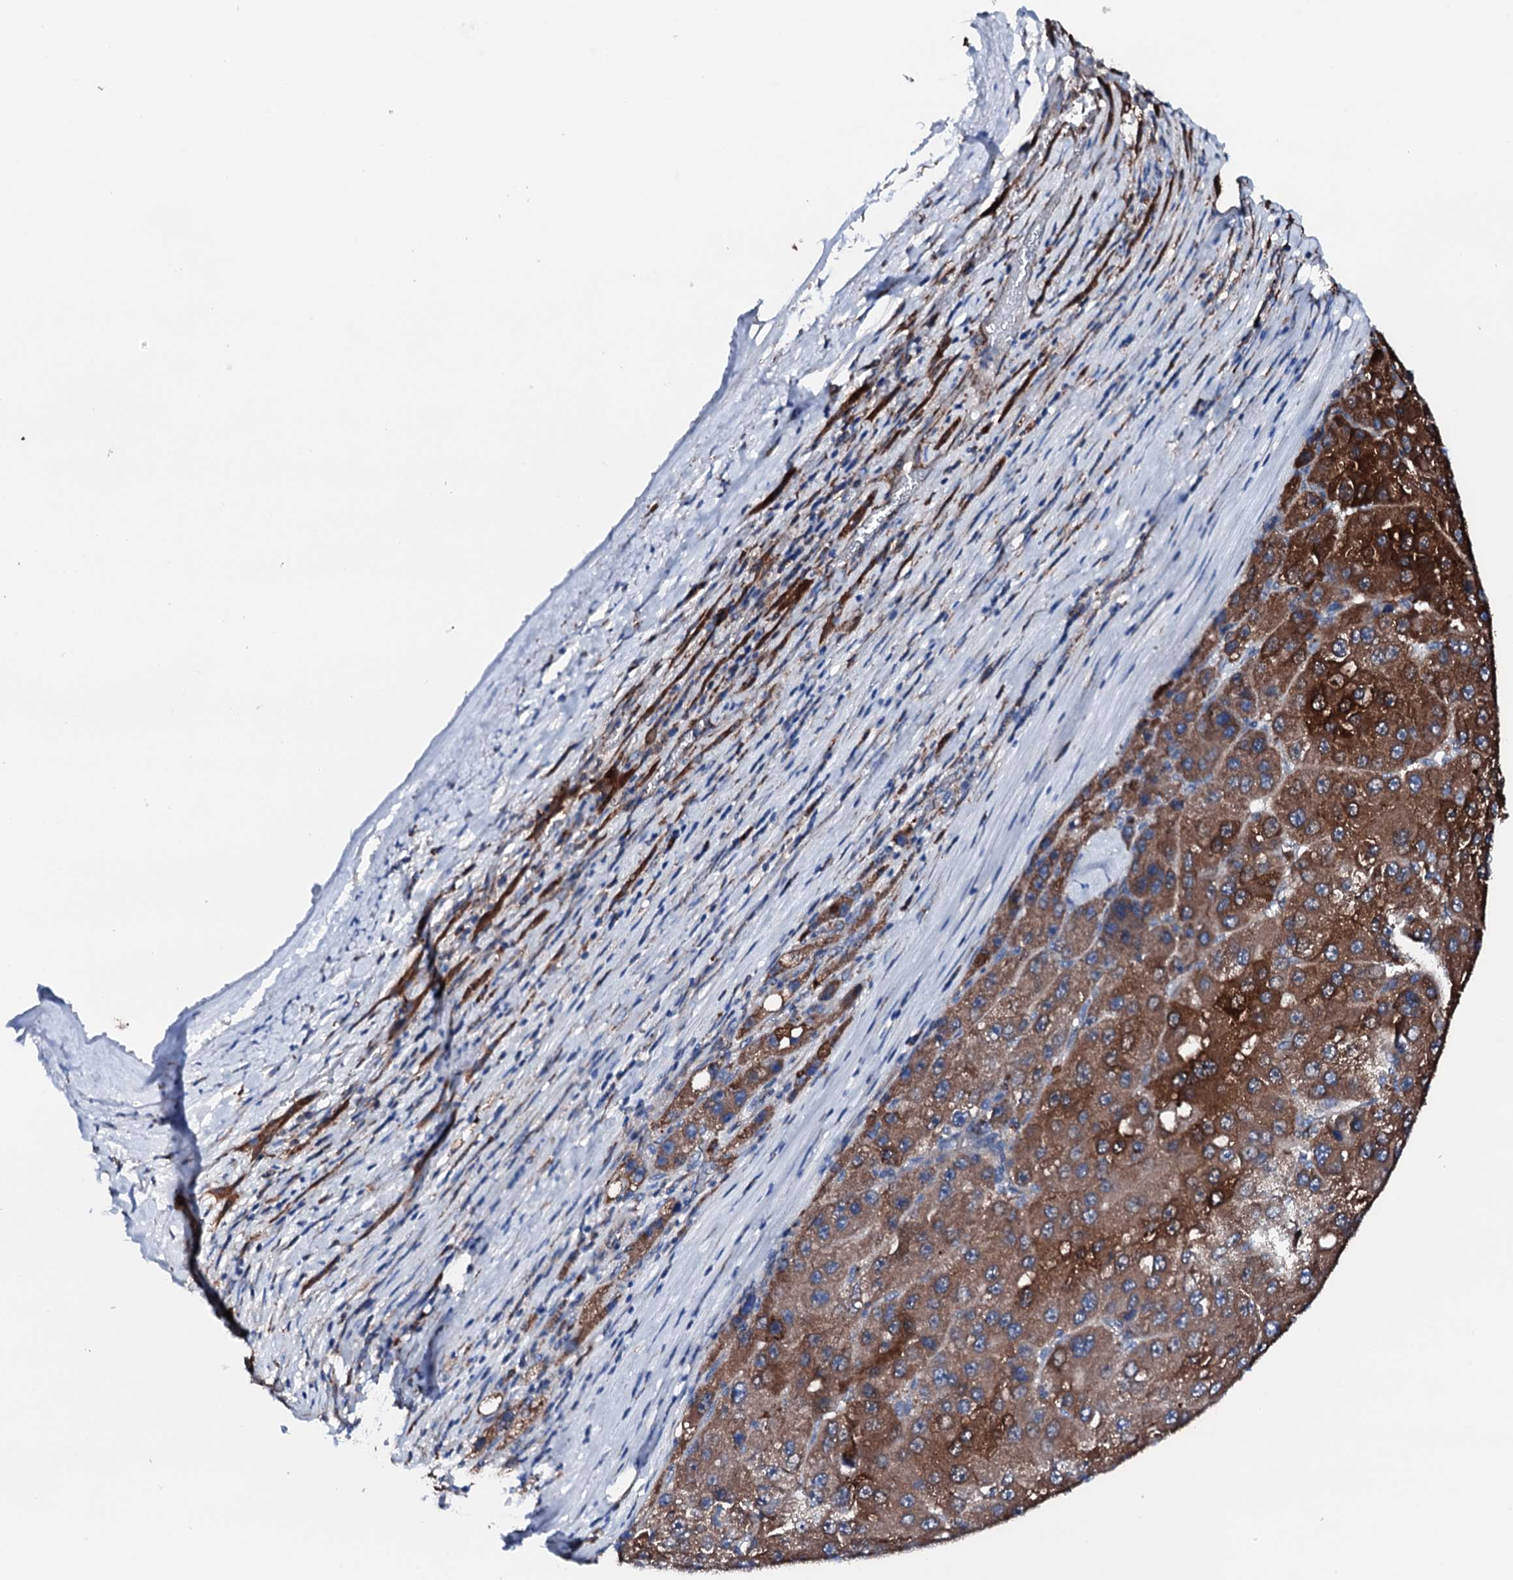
{"staining": {"intensity": "strong", "quantity": ">75%", "location": "cytoplasmic/membranous"}, "tissue": "liver cancer", "cell_type": "Tumor cells", "image_type": "cancer", "snomed": [{"axis": "morphology", "description": "Carcinoma, Hepatocellular, NOS"}, {"axis": "topography", "description": "Liver"}], "caption": "Protein staining shows strong cytoplasmic/membranous expression in approximately >75% of tumor cells in hepatocellular carcinoma (liver). (Brightfield microscopy of DAB IHC at high magnification).", "gene": "AMDHD1", "patient": {"sex": "female", "age": 73}}